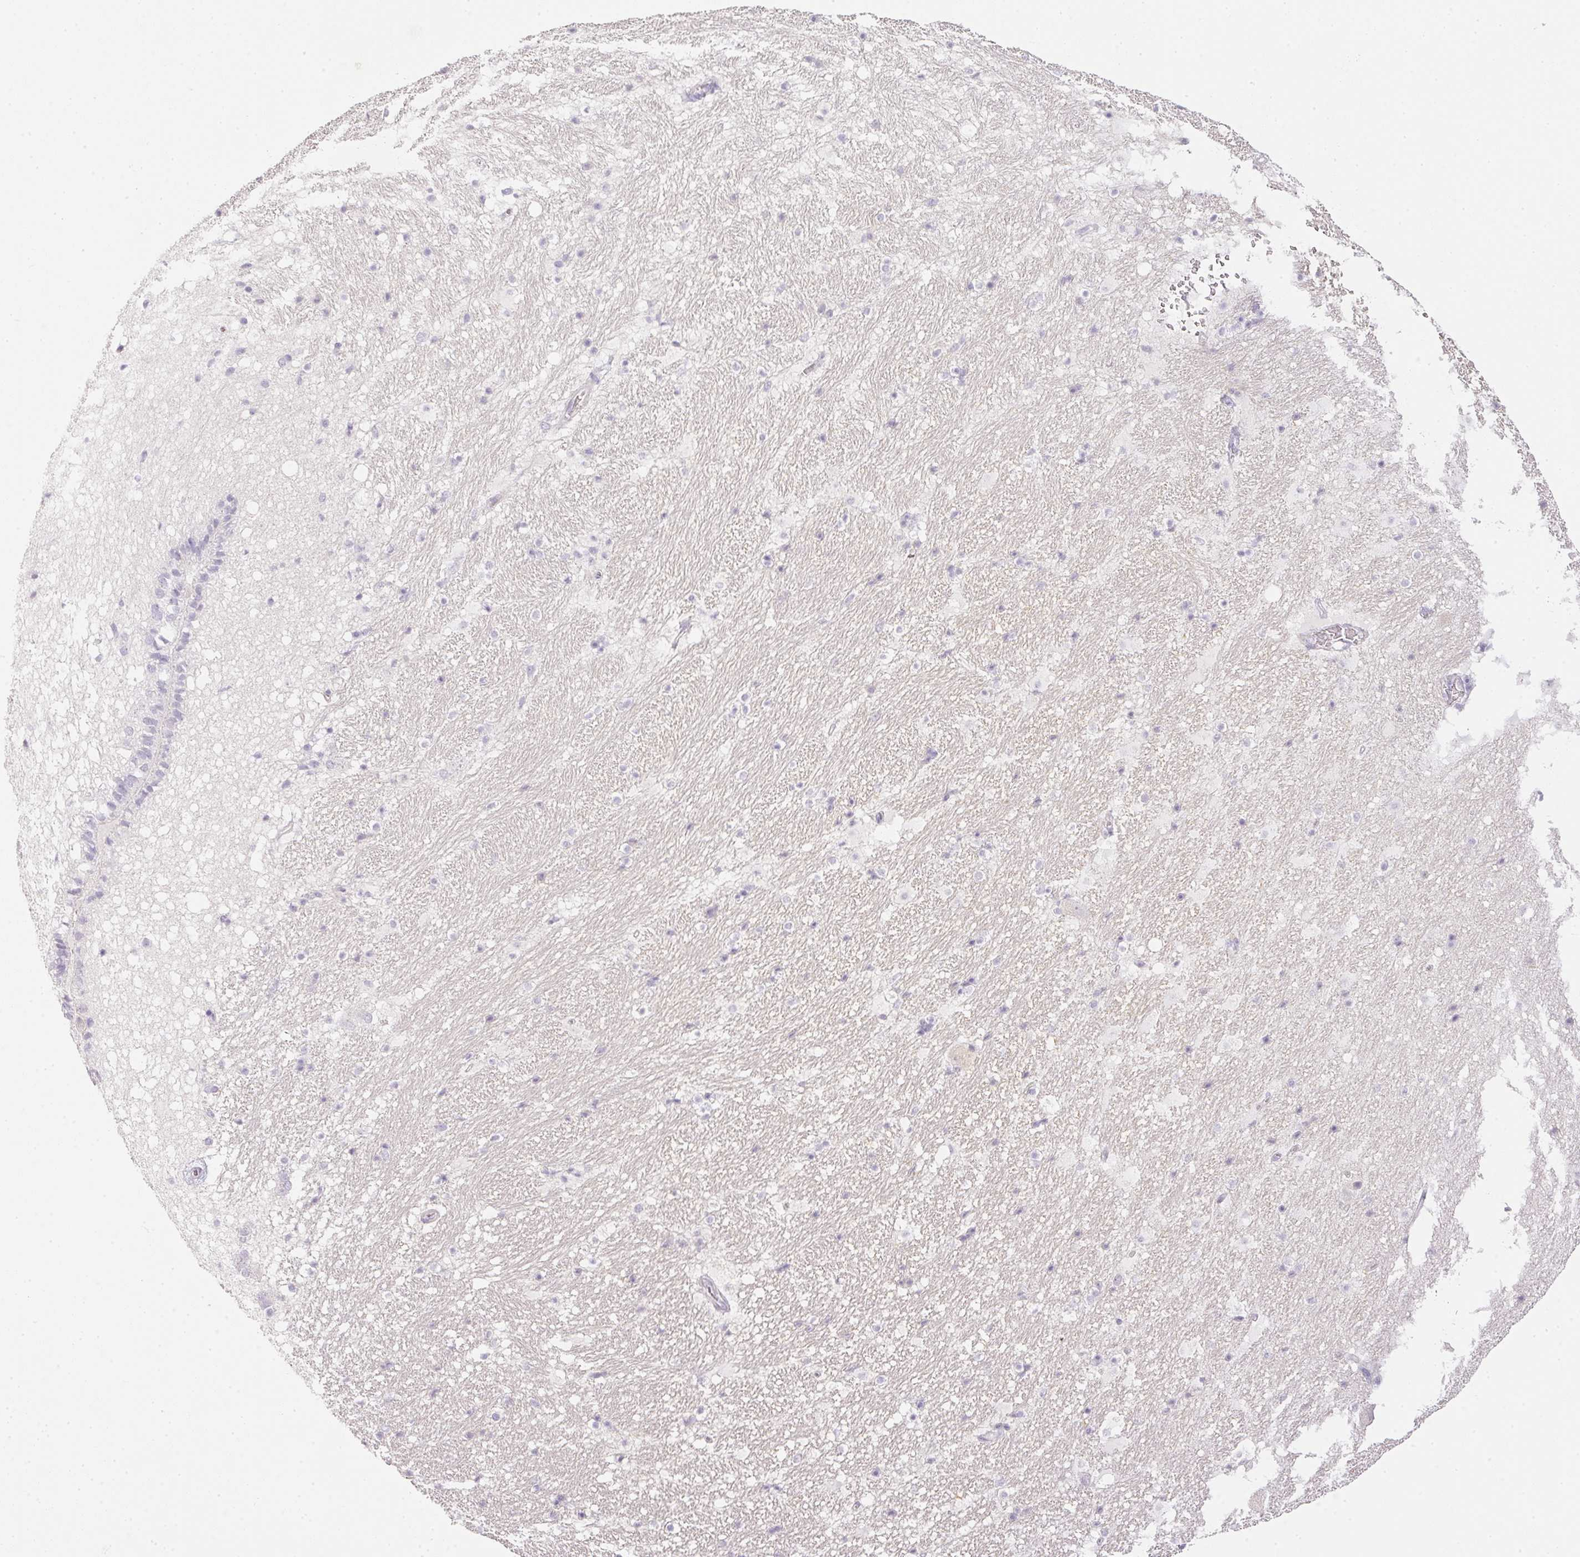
{"staining": {"intensity": "negative", "quantity": "none", "location": "none"}, "tissue": "hippocampus", "cell_type": "Glial cells", "image_type": "normal", "snomed": [{"axis": "morphology", "description": "Normal tissue, NOS"}, {"axis": "topography", "description": "Hippocampus"}], "caption": "Immunohistochemistry (IHC) of normal human hippocampus displays no staining in glial cells.", "gene": "RAX2", "patient": {"sex": "male", "age": 37}}